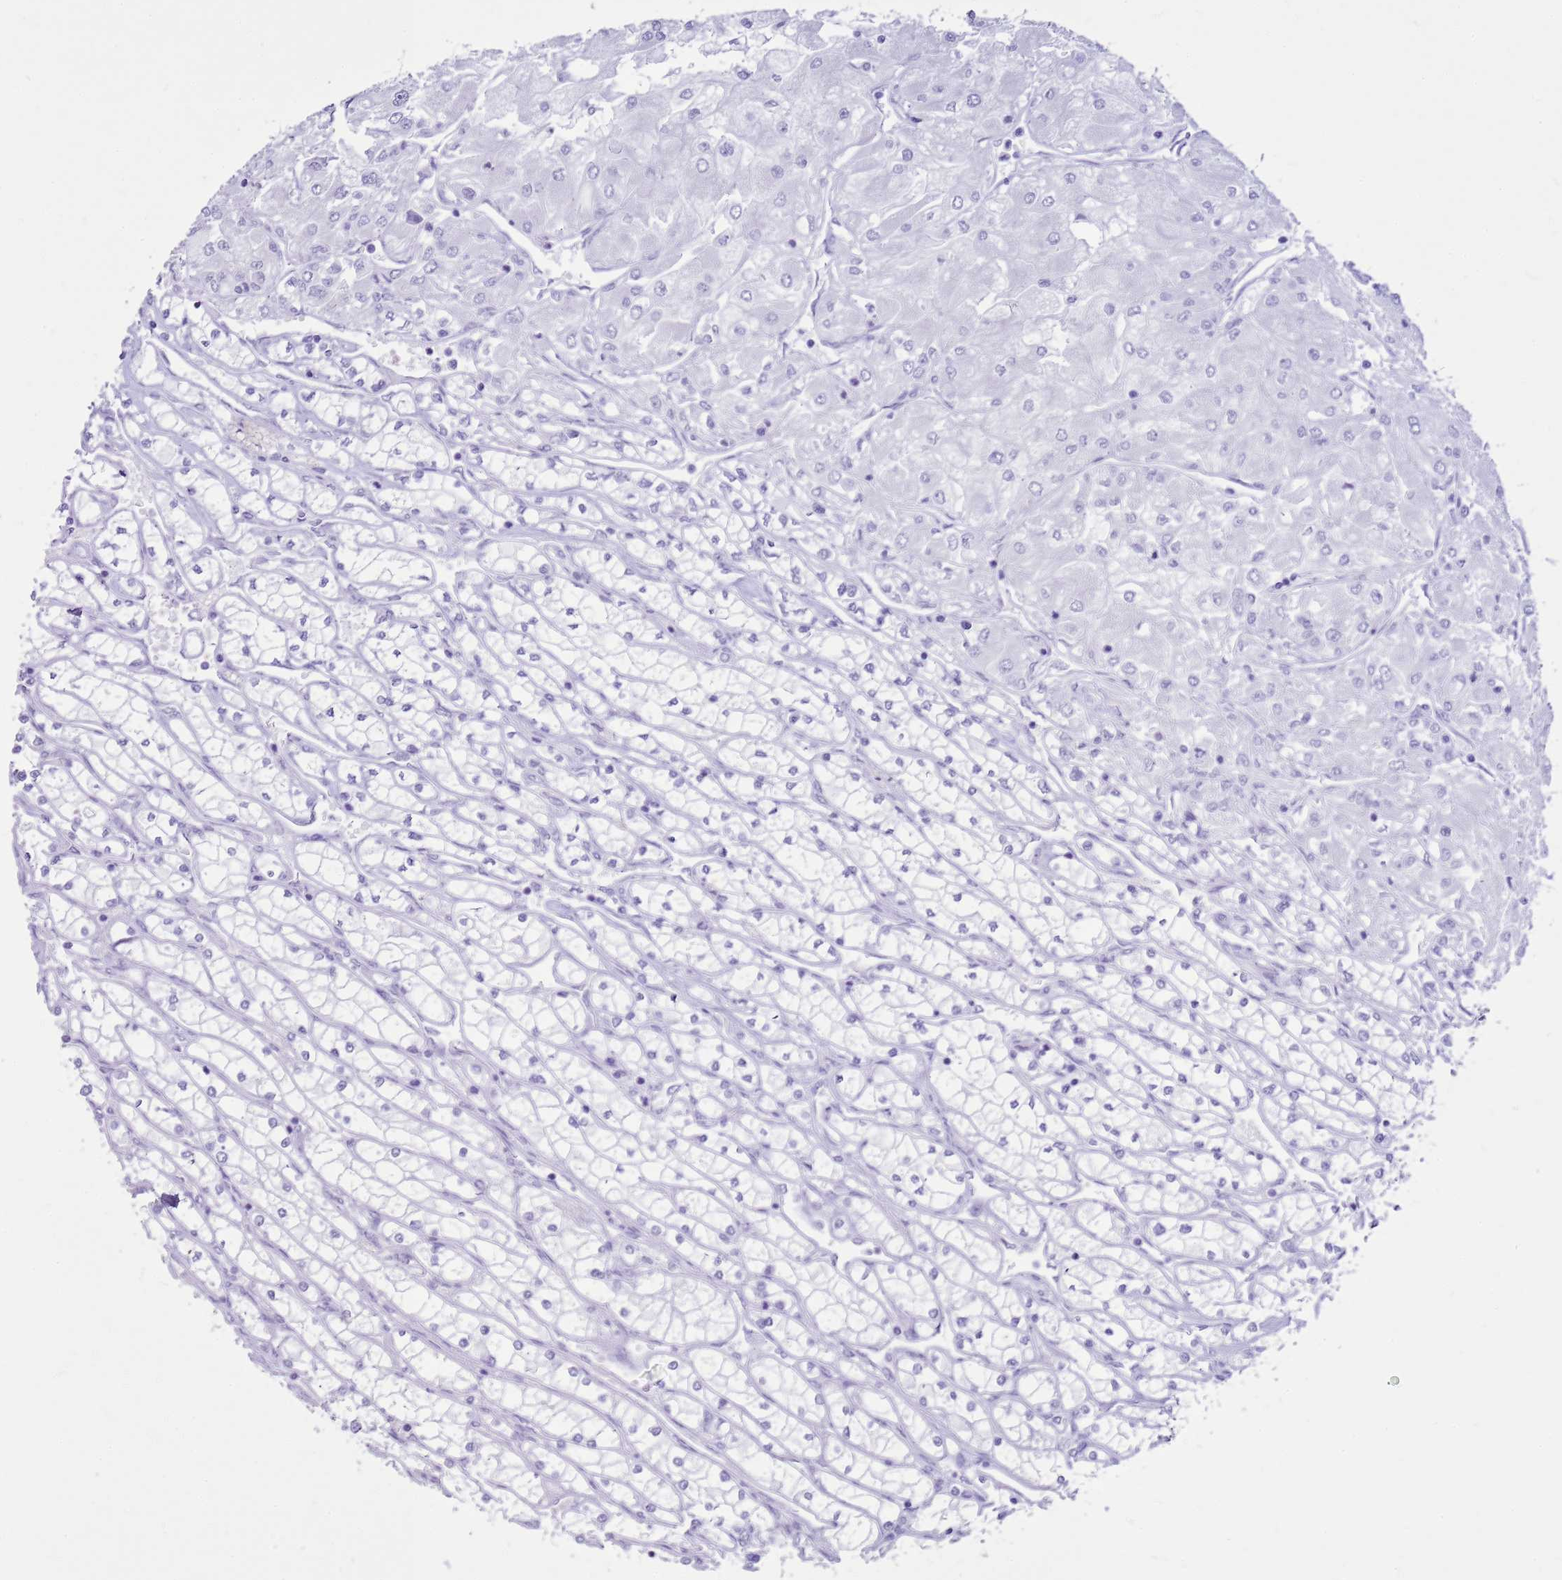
{"staining": {"intensity": "negative", "quantity": "none", "location": "none"}, "tissue": "renal cancer", "cell_type": "Tumor cells", "image_type": "cancer", "snomed": [{"axis": "morphology", "description": "Adenocarcinoma, NOS"}, {"axis": "topography", "description": "Kidney"}], "caption": "Renal adenocarcinoma stained for a protein using IHC demonstrates no staining tumor cells.", "gene": "CA8", "patient": {"sex": "male", "age": 80}}